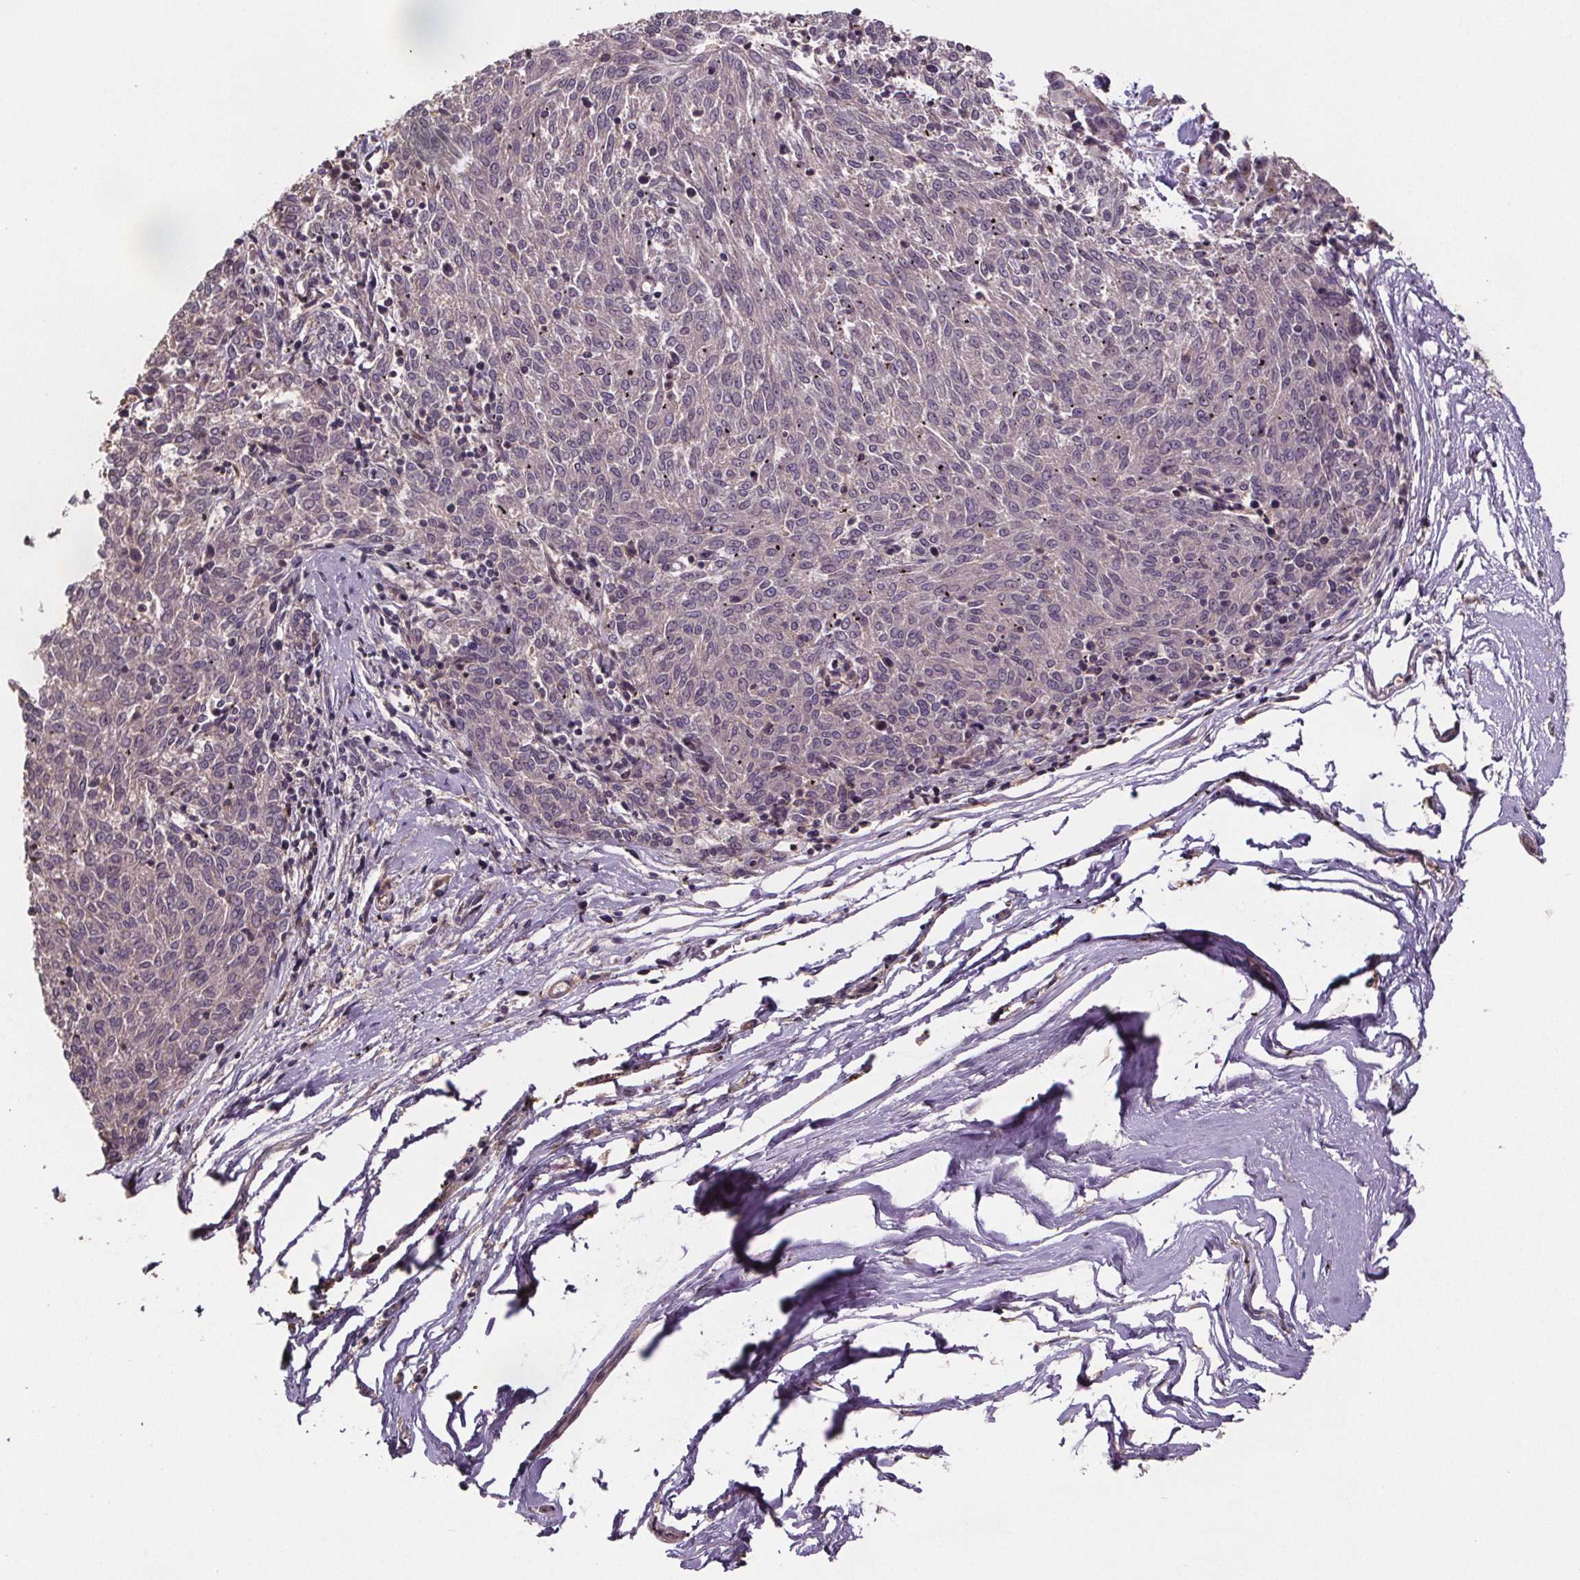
{"staining": {"intensity": "negative", "quantity": "none", "location": "none"}, "tissue": "melanoma", "cell_type": "Tumor cells", "image_type": "cancer", "snomed": [{"axis": "morphology", "description": "Malignant melanoma, NOS"}, {"axis": "topography", "description": "Skin"}], "caption": "Malignant melanoma was stained to show a protein in brown. There is no significant staining in tumor cells.", "gene": "CLN3", "patient": {"sex": "female", "age": 72}}